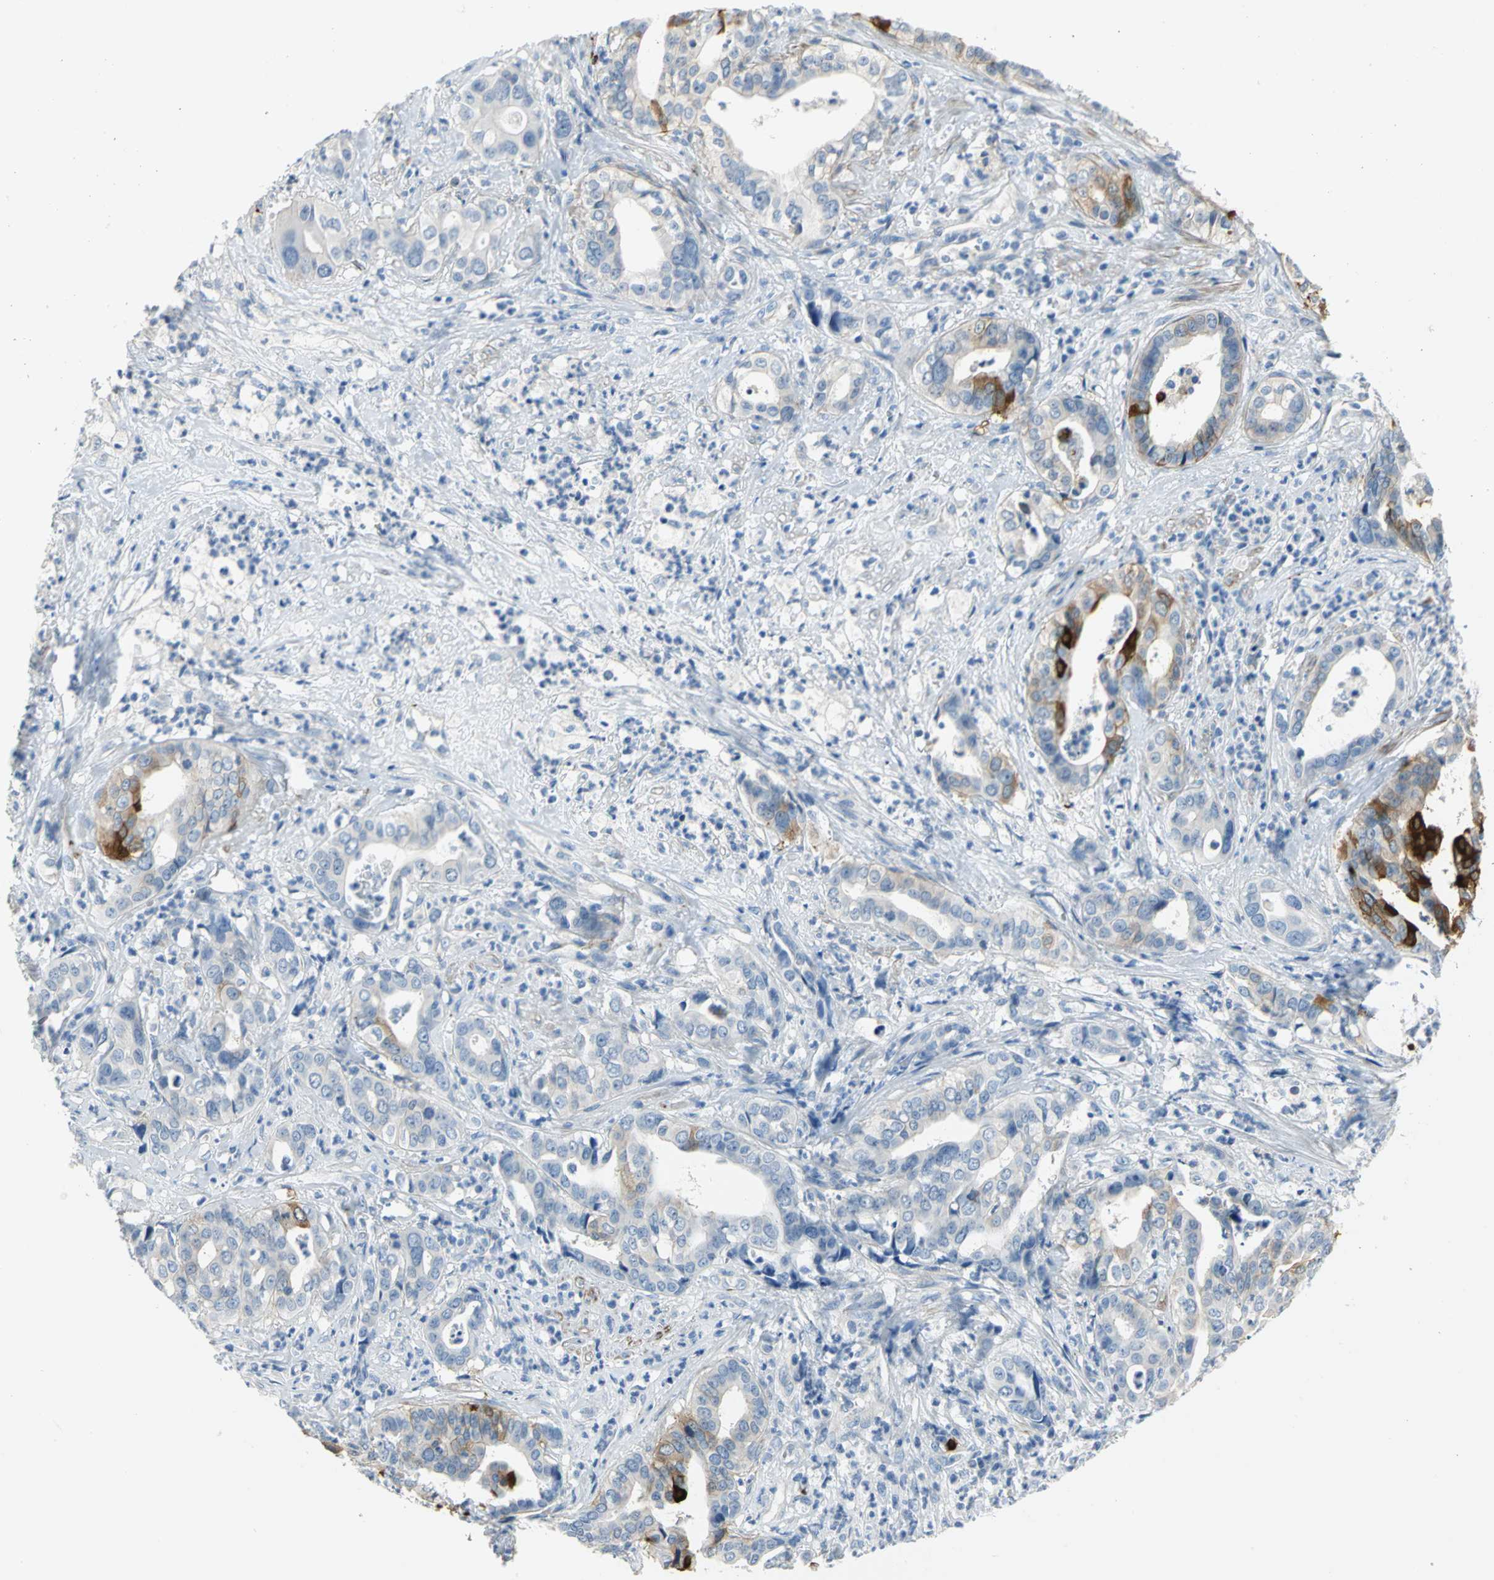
{"staining": {"intensity": "moderate", "quantity": "<25%", "location": "cytoplasmic/membranous"}, "tissue": "liver cancer", "cell_type": "Tumor cells", "image_type": "cancer", "snomed": [{"axis": "morphology", "description": "Cholangiocarcinoma"}, {"axis": "topography", "description": "Liver"}], "caption": "A brown stain shows moderate cytoplasmic/membranous positivity of a protein in human liver cancer tumor cells.", "gene": "ALOX15", "patient": {"sex": "female", "age": 61}}